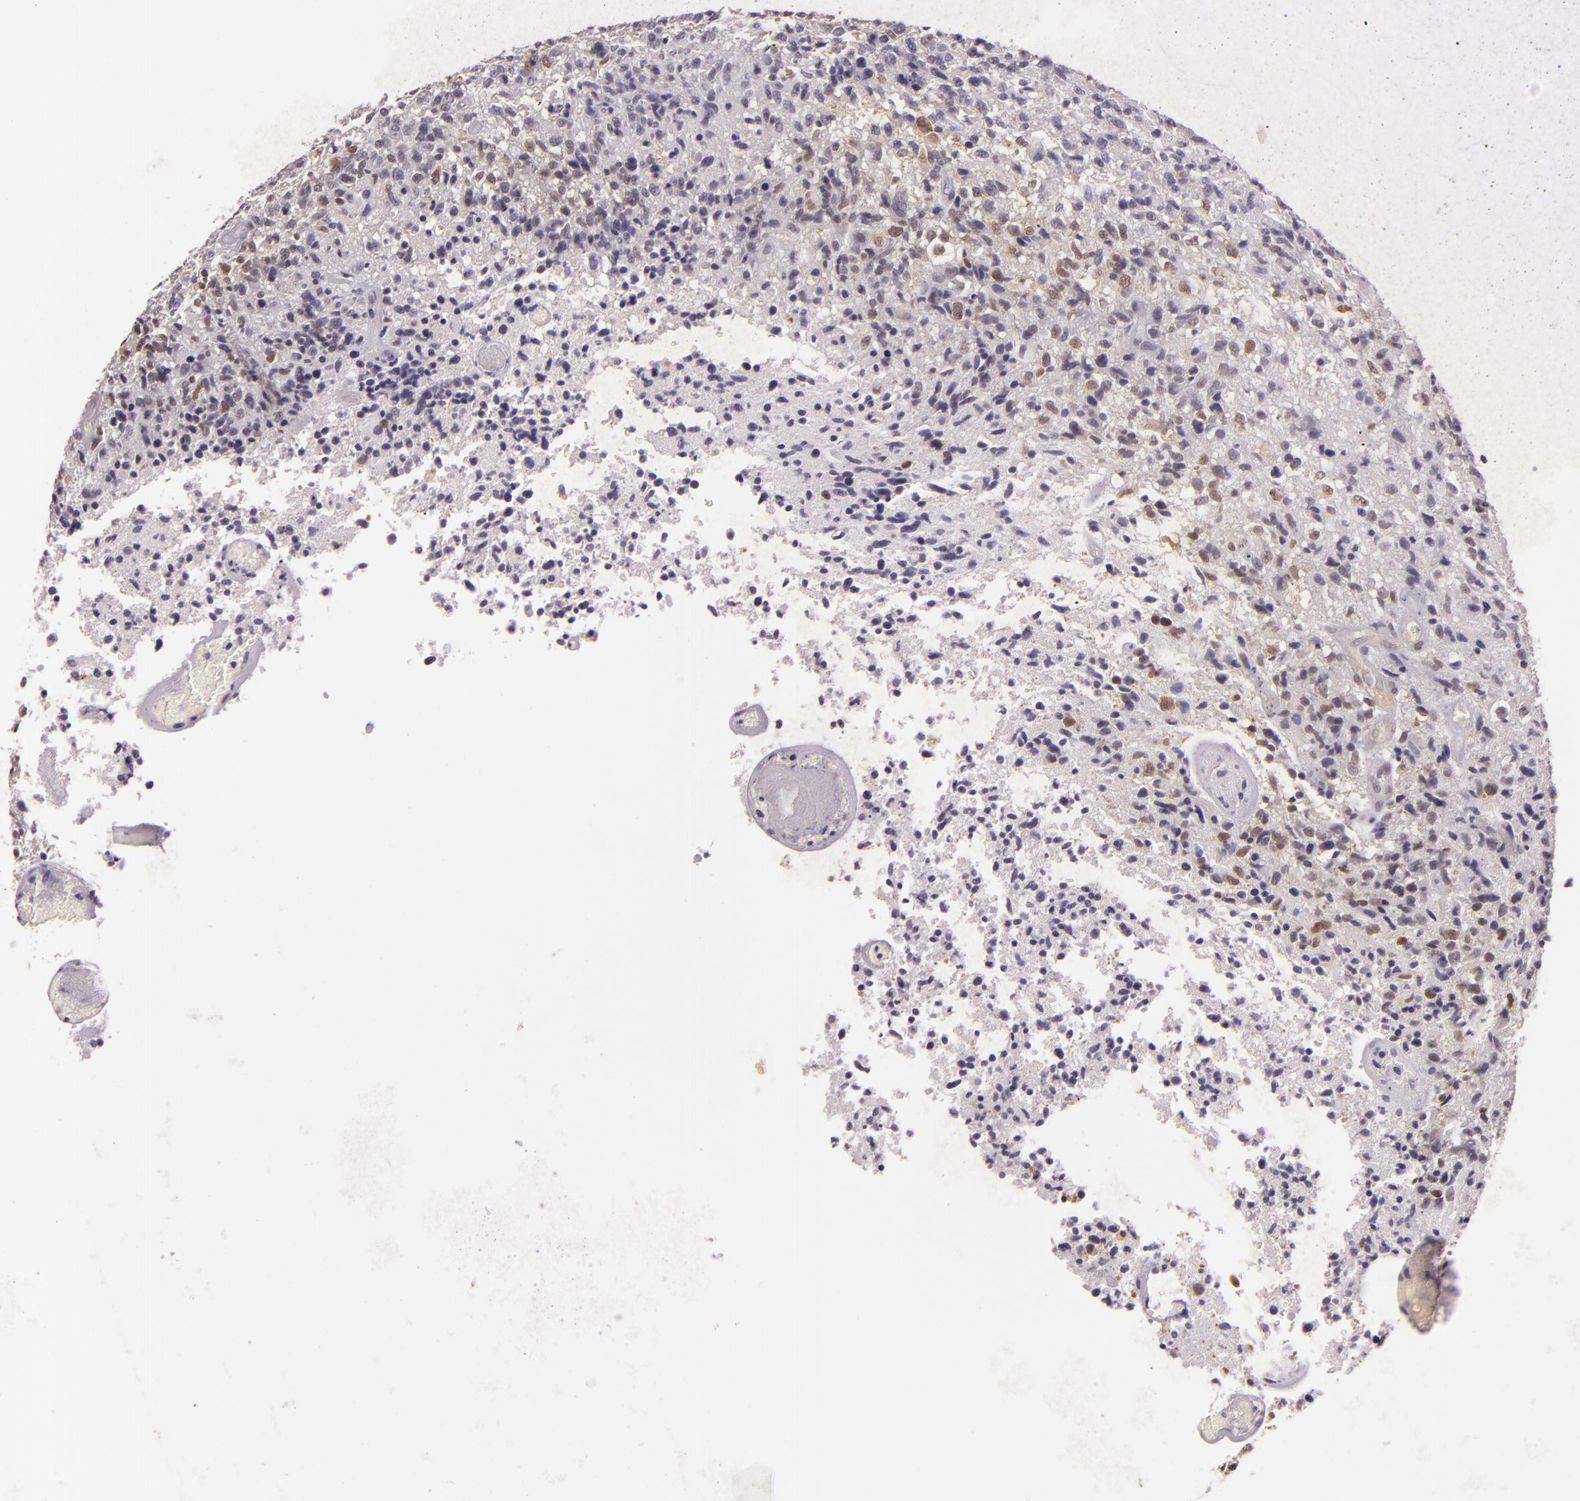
{"staining": {"intensity": "moderate", "quantity": "25%-75%", "location": "nuclear"}, "tissue": "glioma", "cell_type": "Tumor cells", "image_type": "cancer", "snomed": [{"axis": "morphology", "description": "Glioma, malignant, High grade"}, {"axis": "topography", "description": "Brain"}], "caption": "Moderate nuclear positivity for a protein is identified in about 25%-75% of tumor cells of glioma using immunohistochemistry (IHC).", "gene": "HSPA8", "patient": {"sex": "male", "age": 36}}